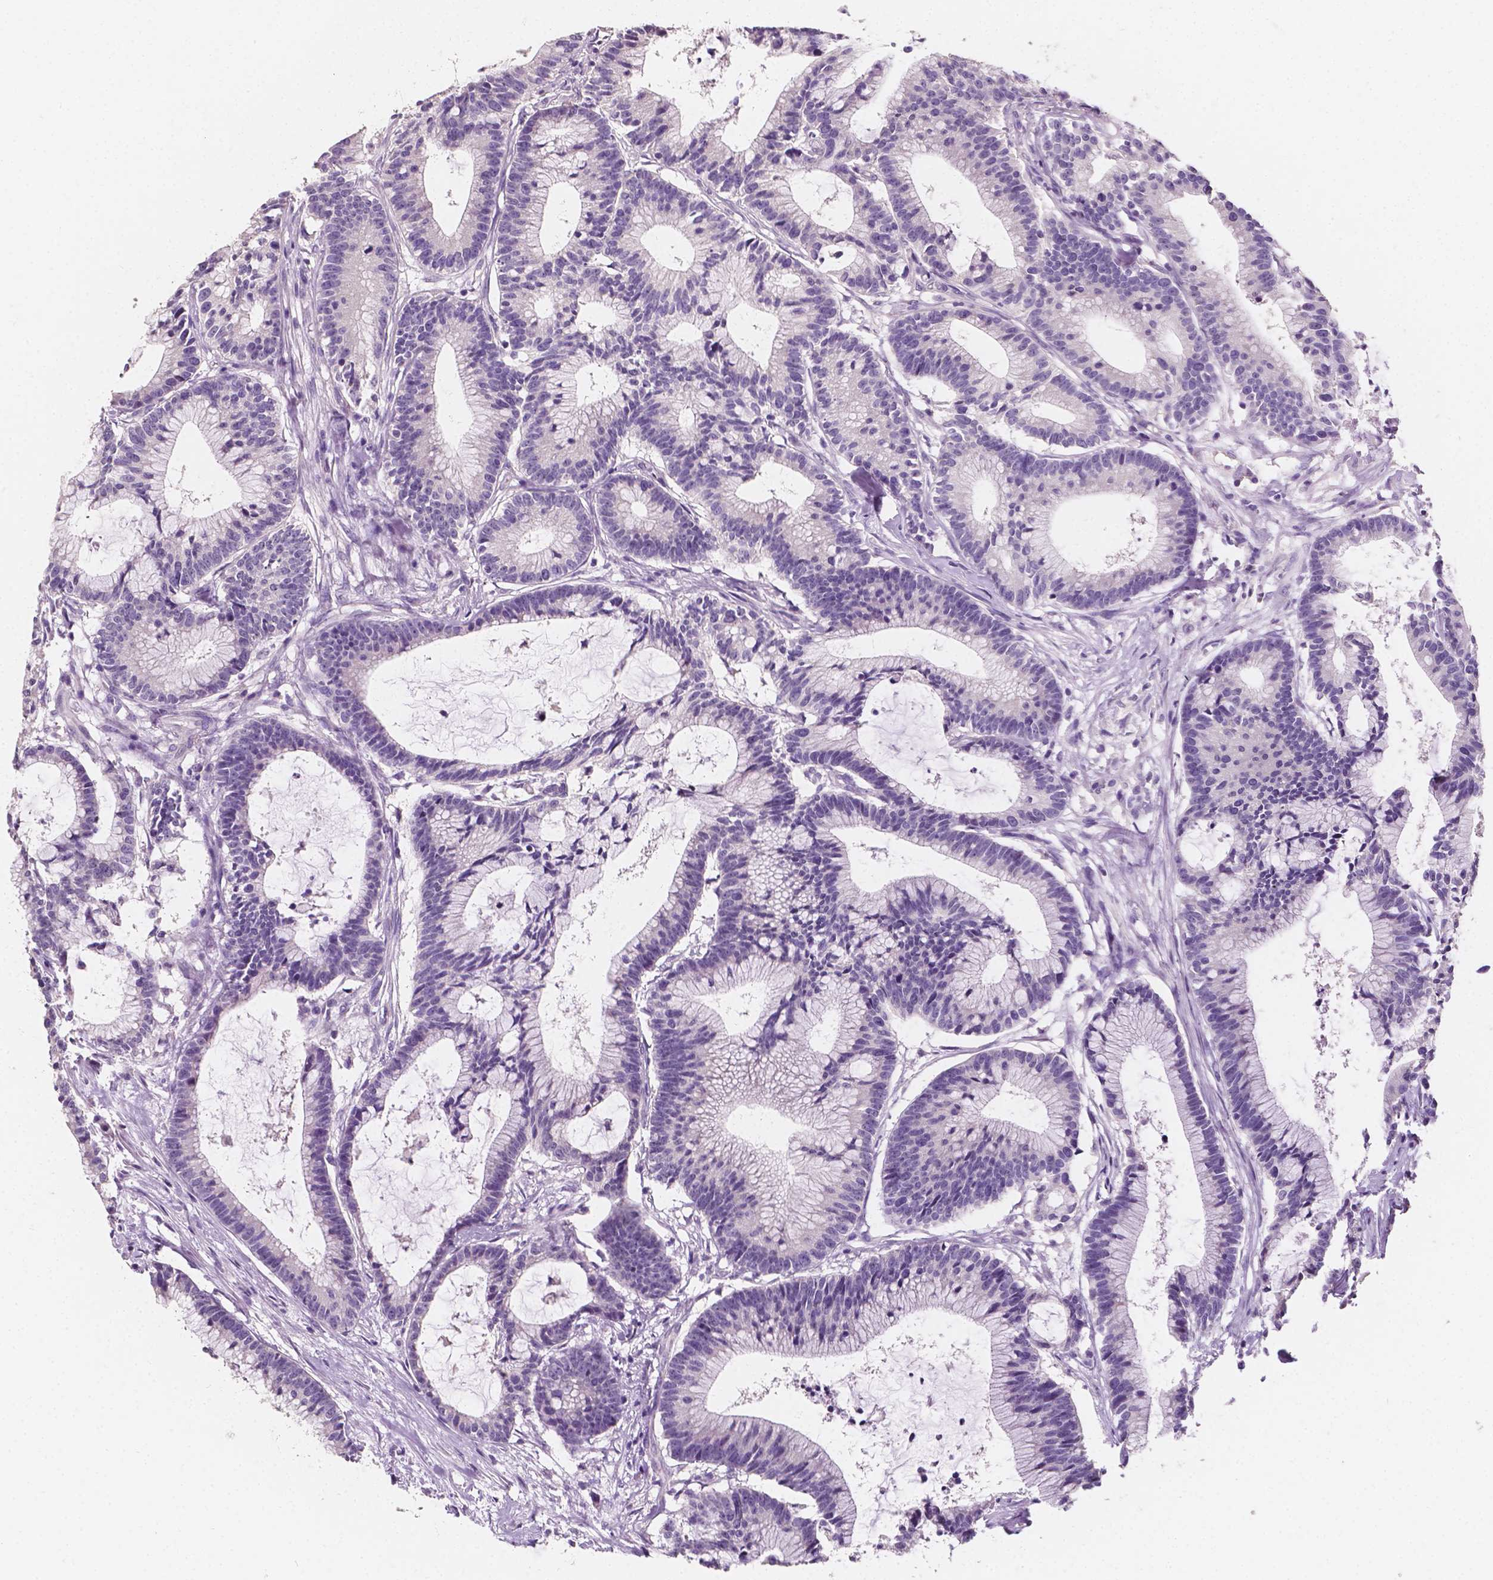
{"staining": {"intensity": "negative", "quantity": "none", "location": "none"}, "tissue": "colorectal cancer", "cell_type": "Tumor cells", "image_type": "cancer", "snomed": [{"axis": "morphology", "description": "Adenocarcinoma, NOS"}, {"axis": "topography", "description": "Colon"}], "caption": "This is a histopathology image of immunohistochemistry staining of colorectal cancer, which shows no expression in tumor cells.", "gene": "TAL1", "patient": {"sex": "female", "age": 78}}